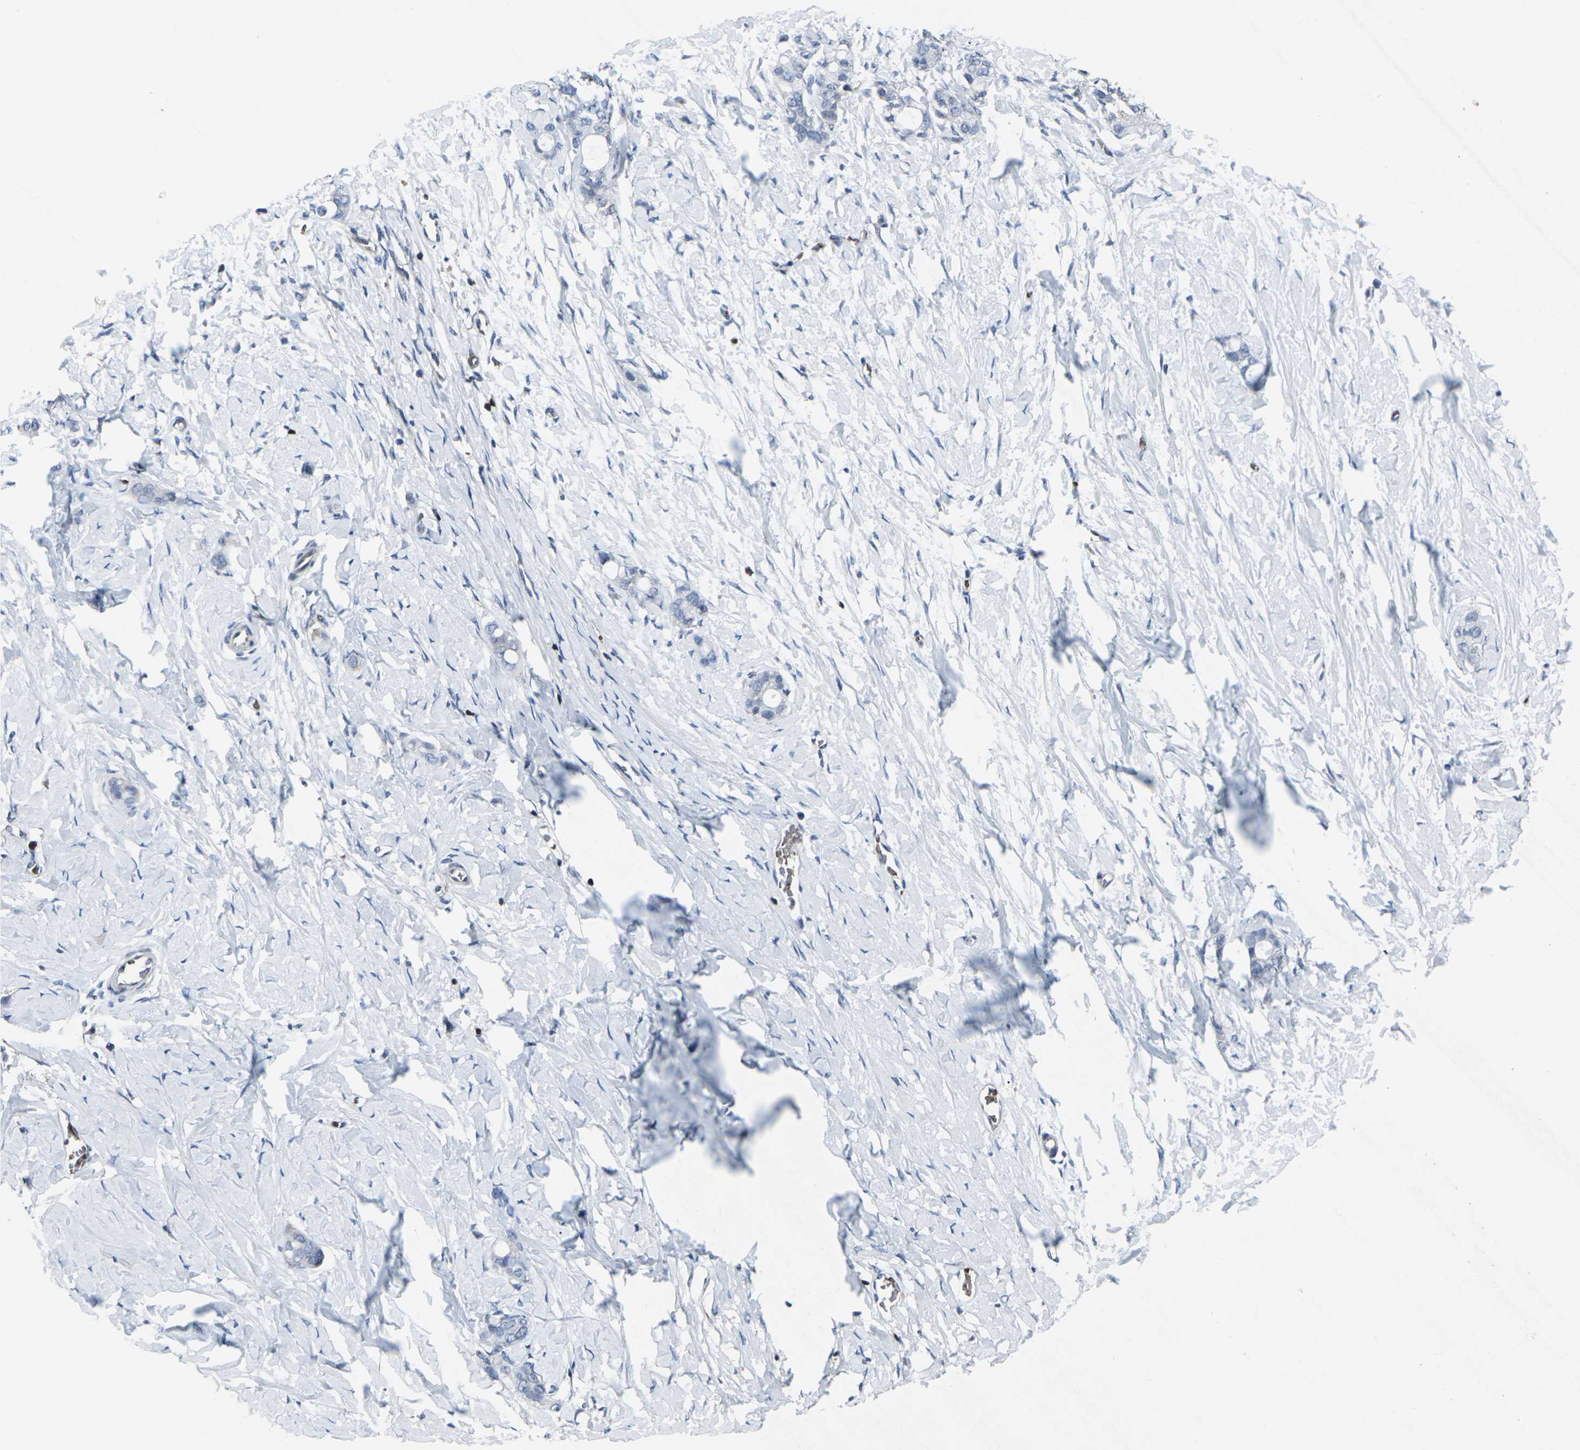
{"staining": {"intensity": "weak", "quantity": "<25%", "location": "cytoplasmic/membranous"}, "tissue": "stomach cancer", "cell_type": "Tumor cells", "image_type": "cancer", "snomed": [{"axis": "morphology", "description": "Adenocarcinoma, NOS"}, {"axis": "topography", "description": "Stomach"}], "caption": "A histopathology image of human adenocarcinoma (stomach) is negative for staining in tumor cells. Nuclei are stained in blue.", "gene": "STAT4", "patient": {"sex": "female", "age": 75}}